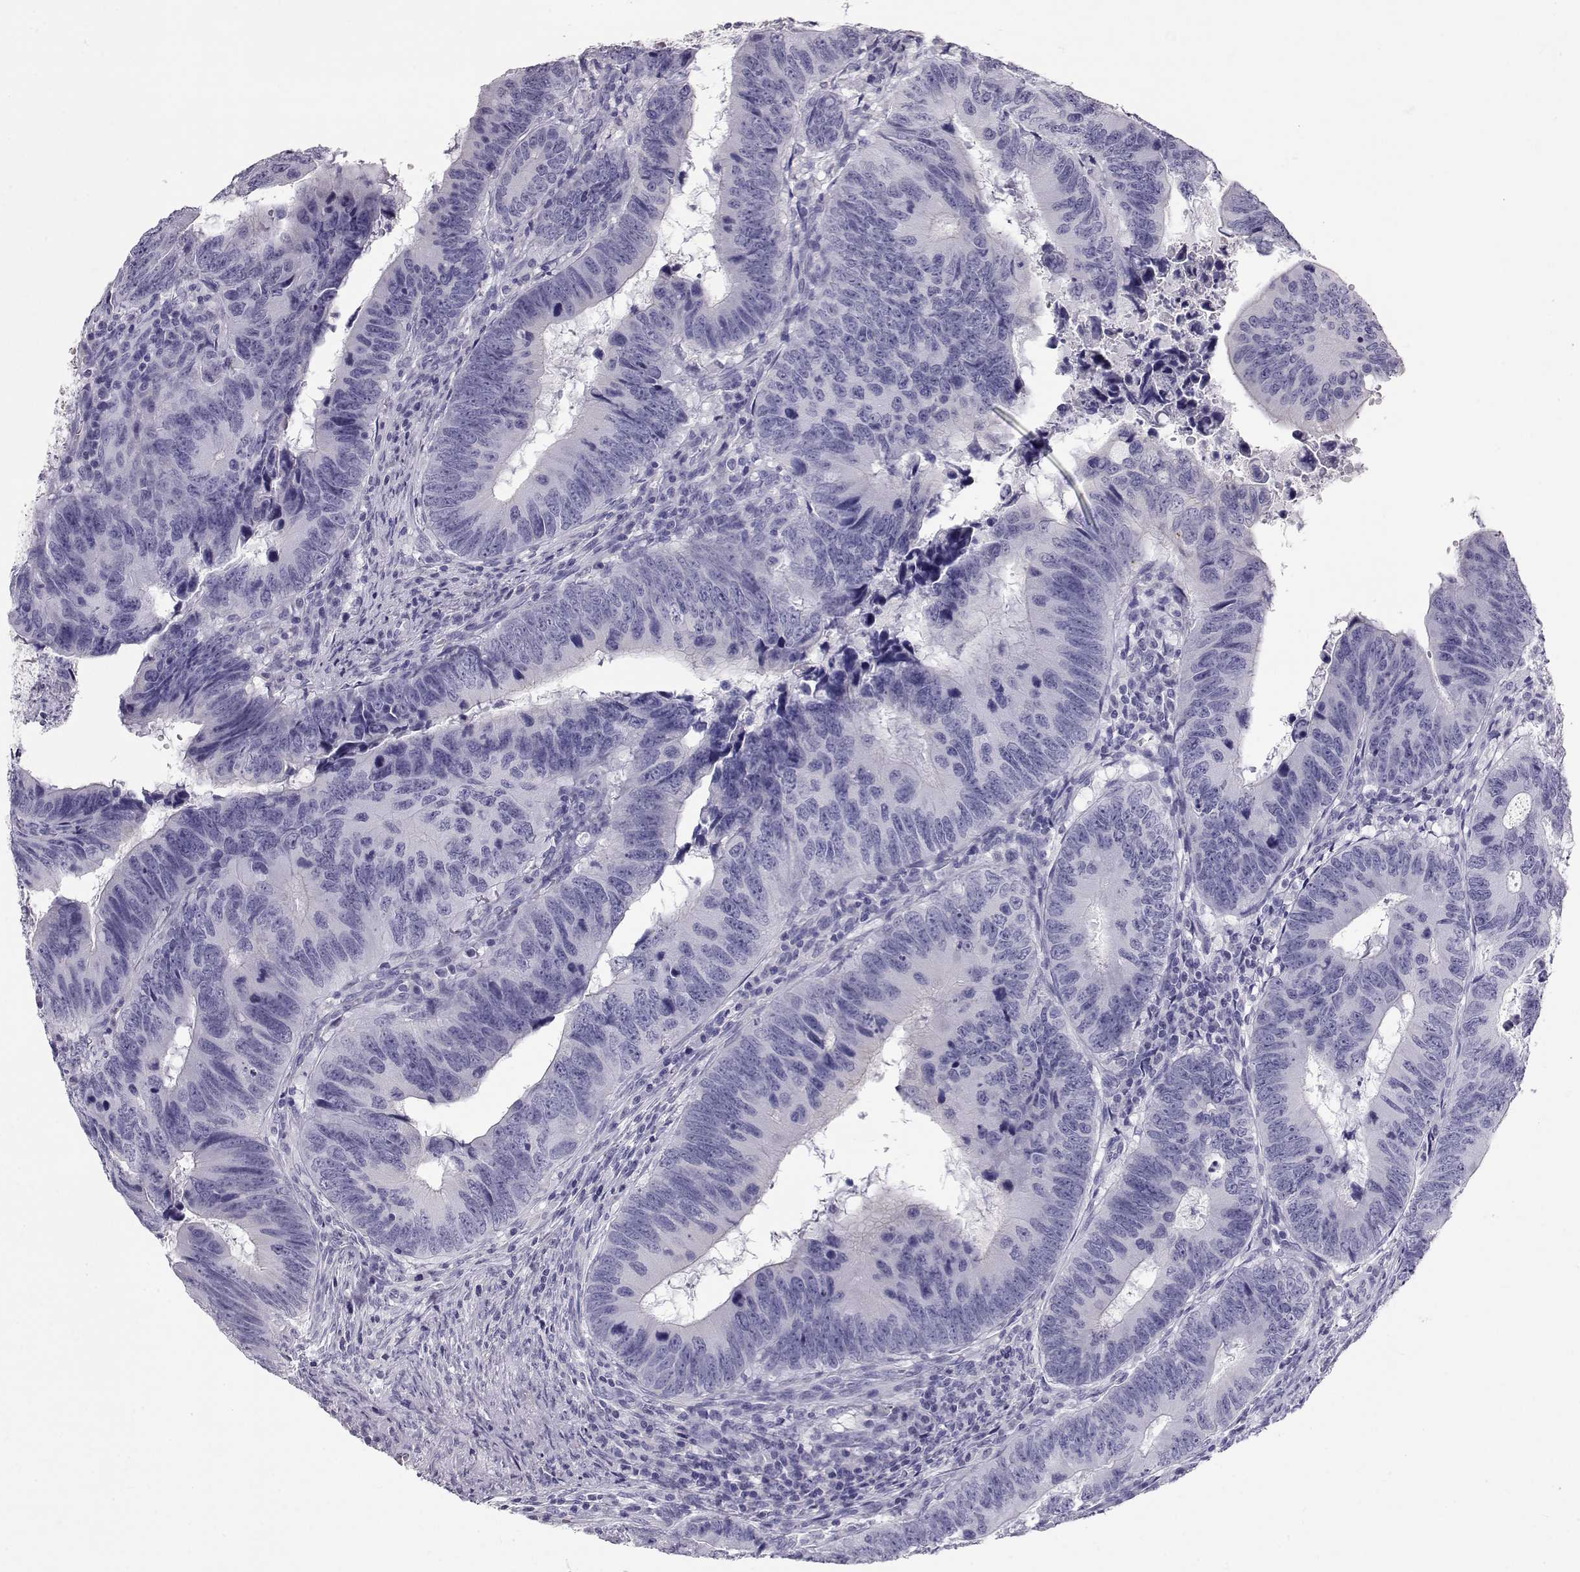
{"staining": {"intensity": "negative", "quantity": "none", "location": "none"}, "tissue": "colorectal cancer", "cell_type": "Tumor cells", "image_type": "cancer", "snomed": [{"axis": "morphology", "description": "Adenocarcinoma, NOS"}, {"axis": "topography", "description": "Colon"}], "caption": "DAB (3,3'-diaminobenzidine) immunohistochemical staining of colorectal adenocarcinoma shows no significant positivity in tumor cells.", "gene": "GPR26", "patient": {"sex": "female", "age": 82}}